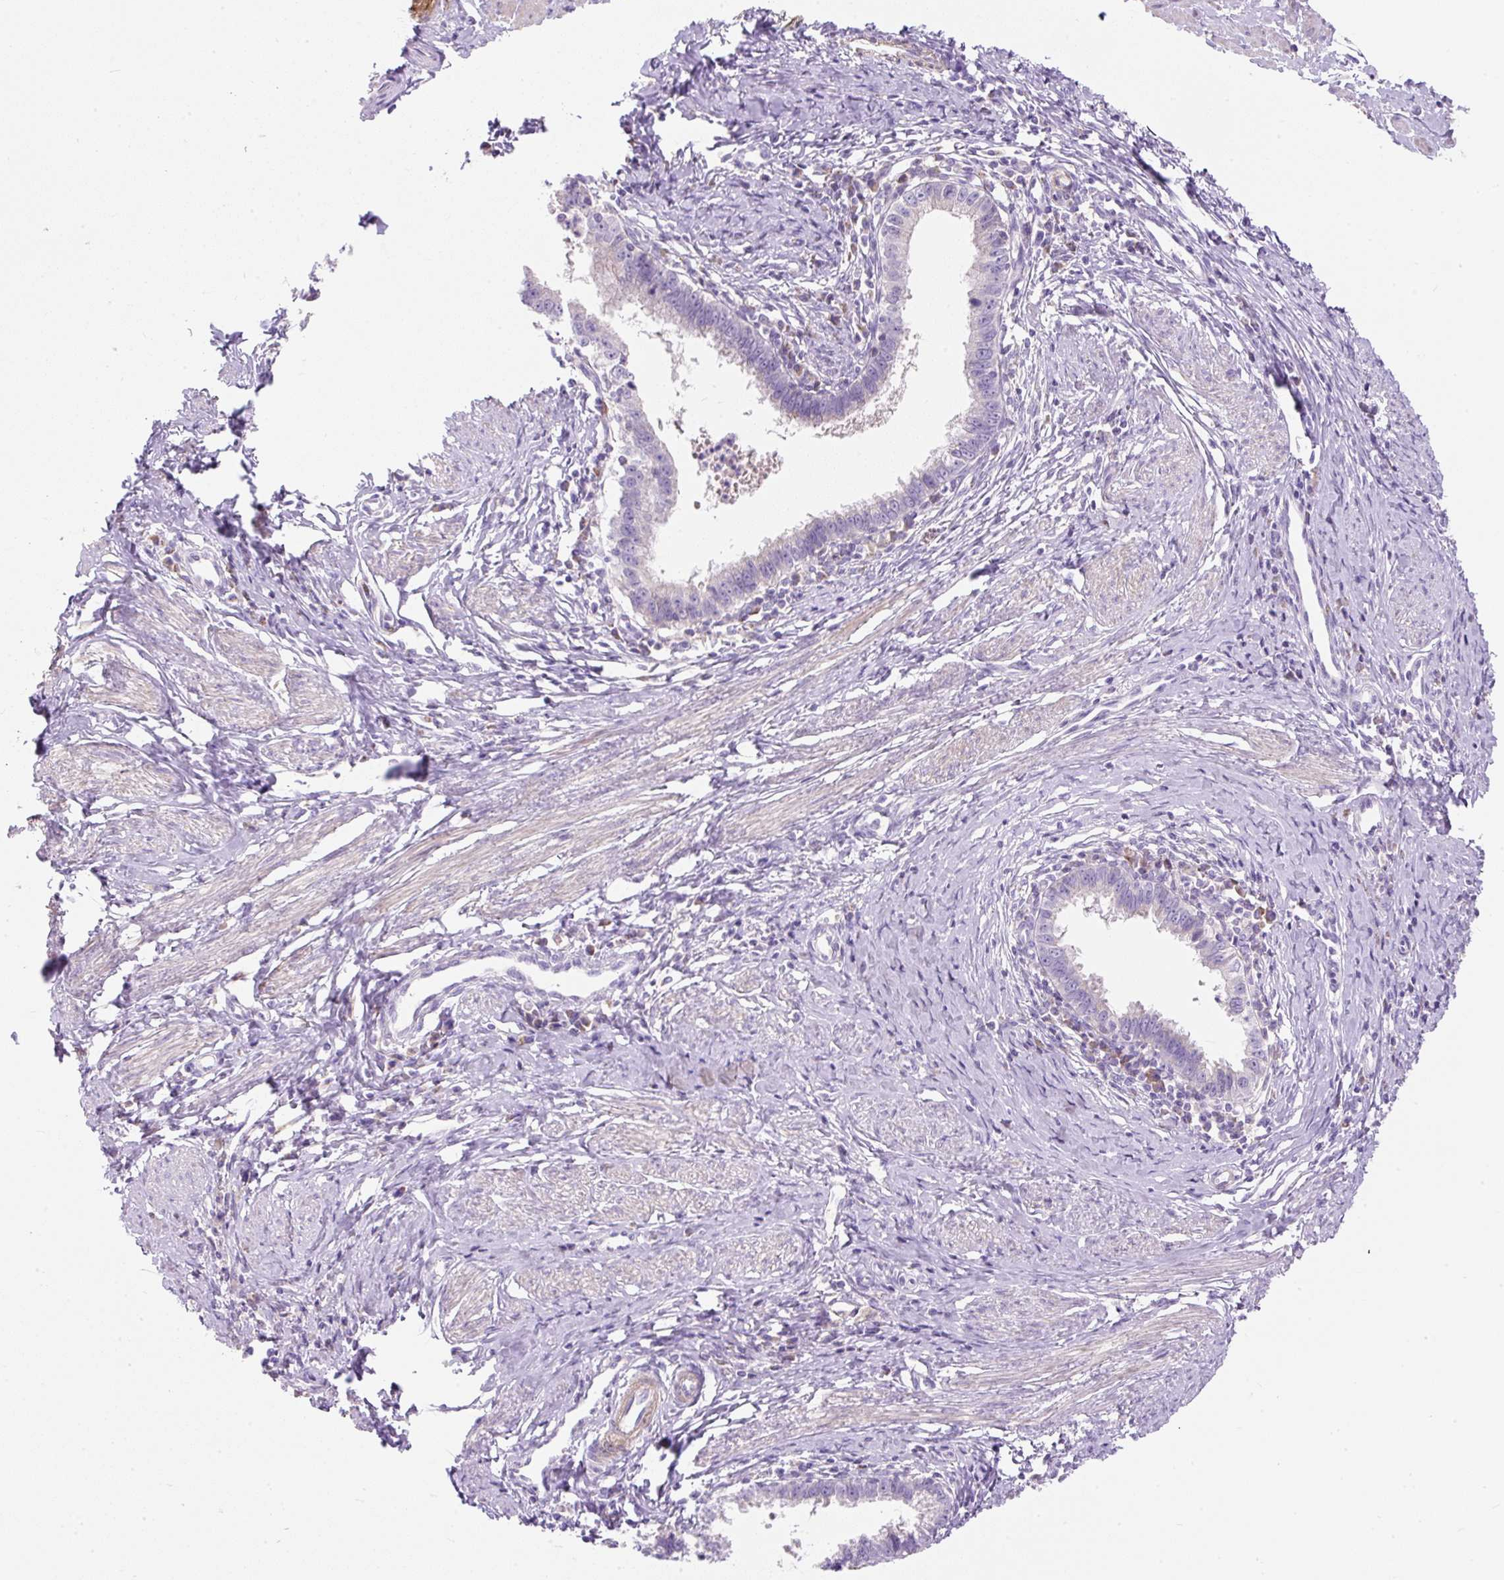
{"staining": {"intensity": "negative", "quantity": "none", "location": "none"}, "tissue": "cervical cancer", "cell_type": "Tumor cells", "image_type": "cancer", "snomed": [{"axis": "morphology", "description": "Adenocarcinoma, NOS"}, {"axis": "topography", "description": "Cervix"}], "caption": "IHC of human adenocarcinoma (cervical) demonstrates no expression in tumor cells.", "gene": "SUSD5", "patient": {"sex": "female", "age": 36}}